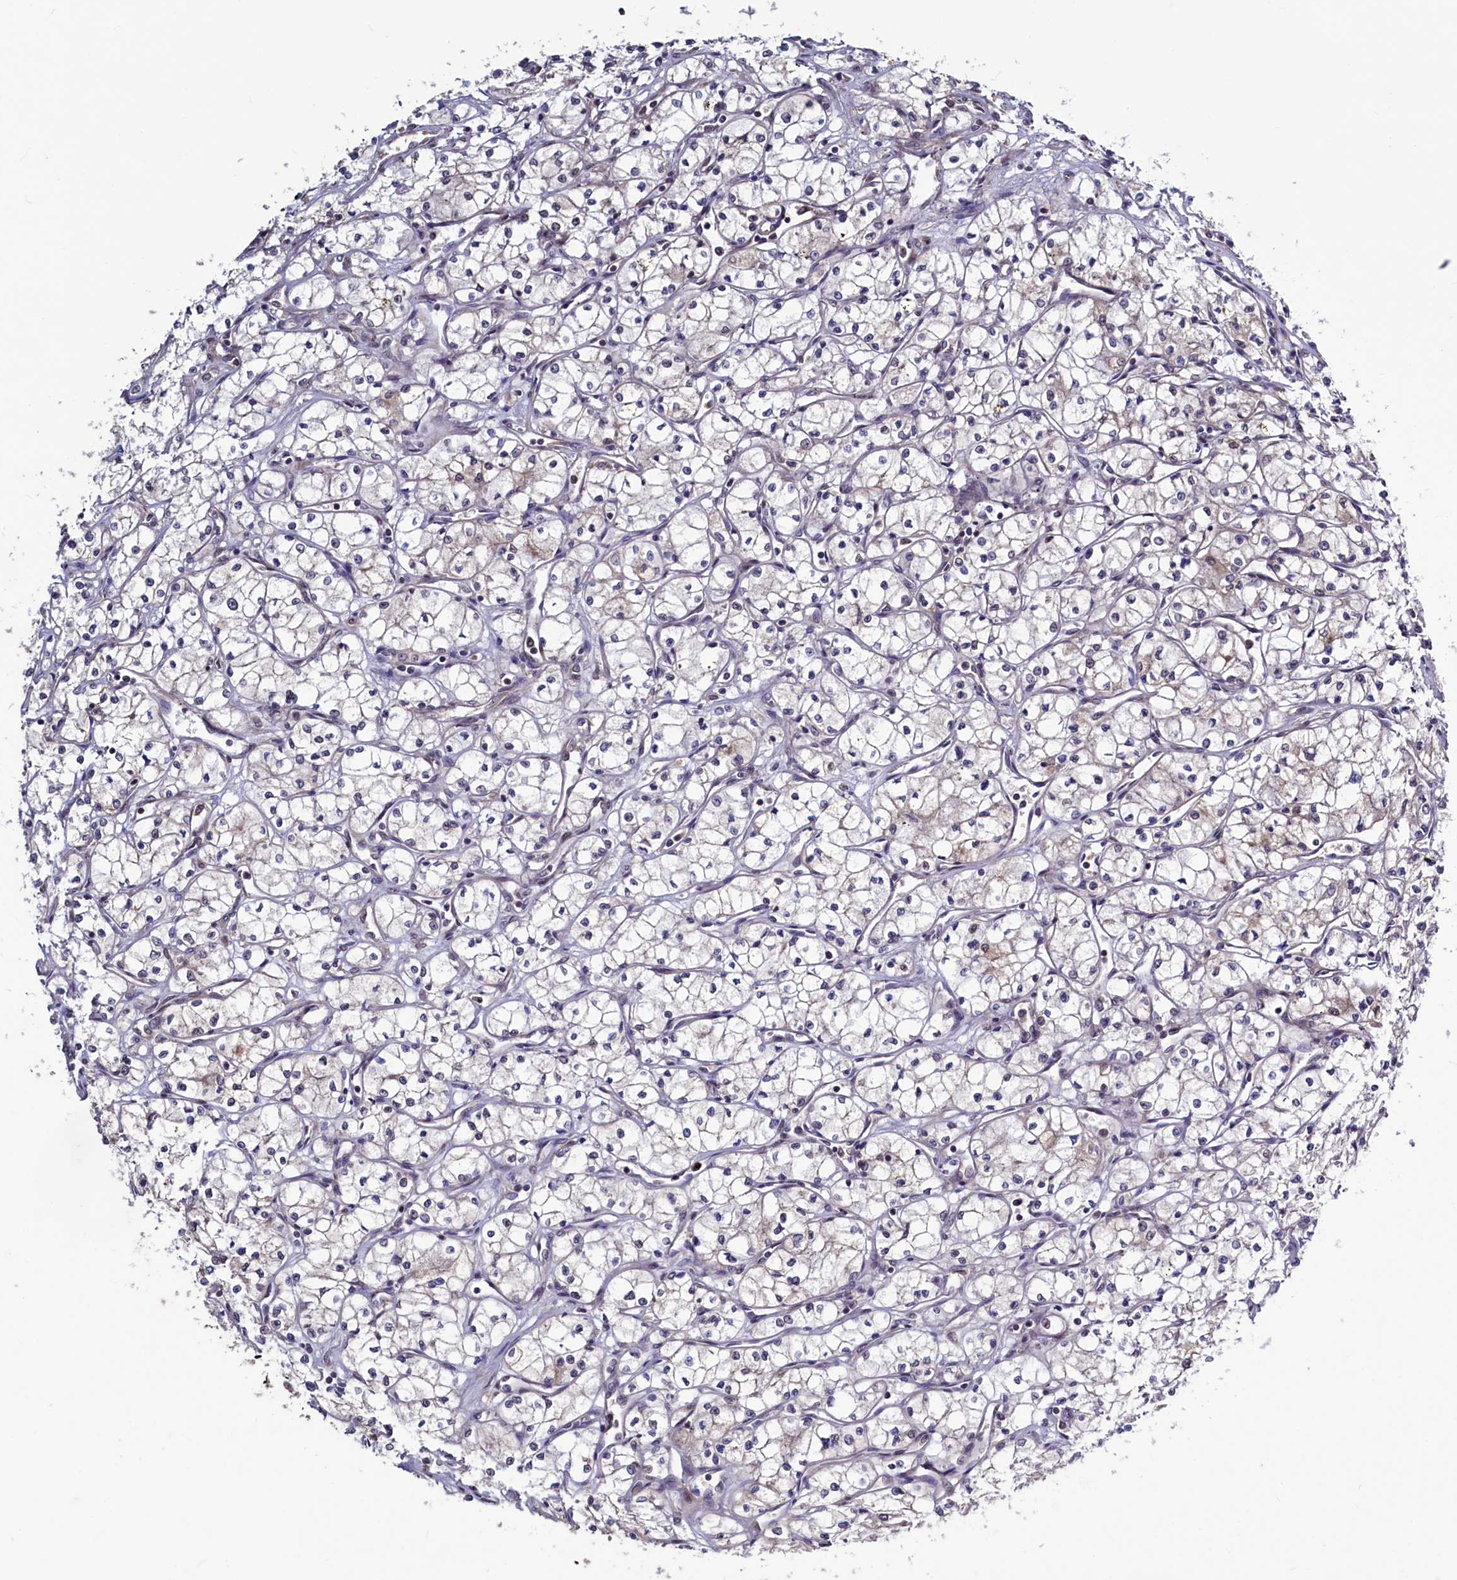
{"staining": {"intensity": "negative", "quantity": "none", "location": "none"}, "tissue": "renal cancer", "cell_type": "Tumor cells", "image_type": "cancer", "snomed": [{"axis": "morphology", "description": "Adenocarcinoma, NOS"}, {"axis": "topography", "description": "Kidney"}], "caption": "Immunohistochemical staining of adenocarcinoma (renal) displays no significant expression in tumor cells. The staining was performed using DAB to visualize the protein expression in brown, while the nuclei were stained in blue with hematoxylin (Magnification: 20x).", "gene": "SEC24C", "patient": {"sex": "male", "age": 59}}